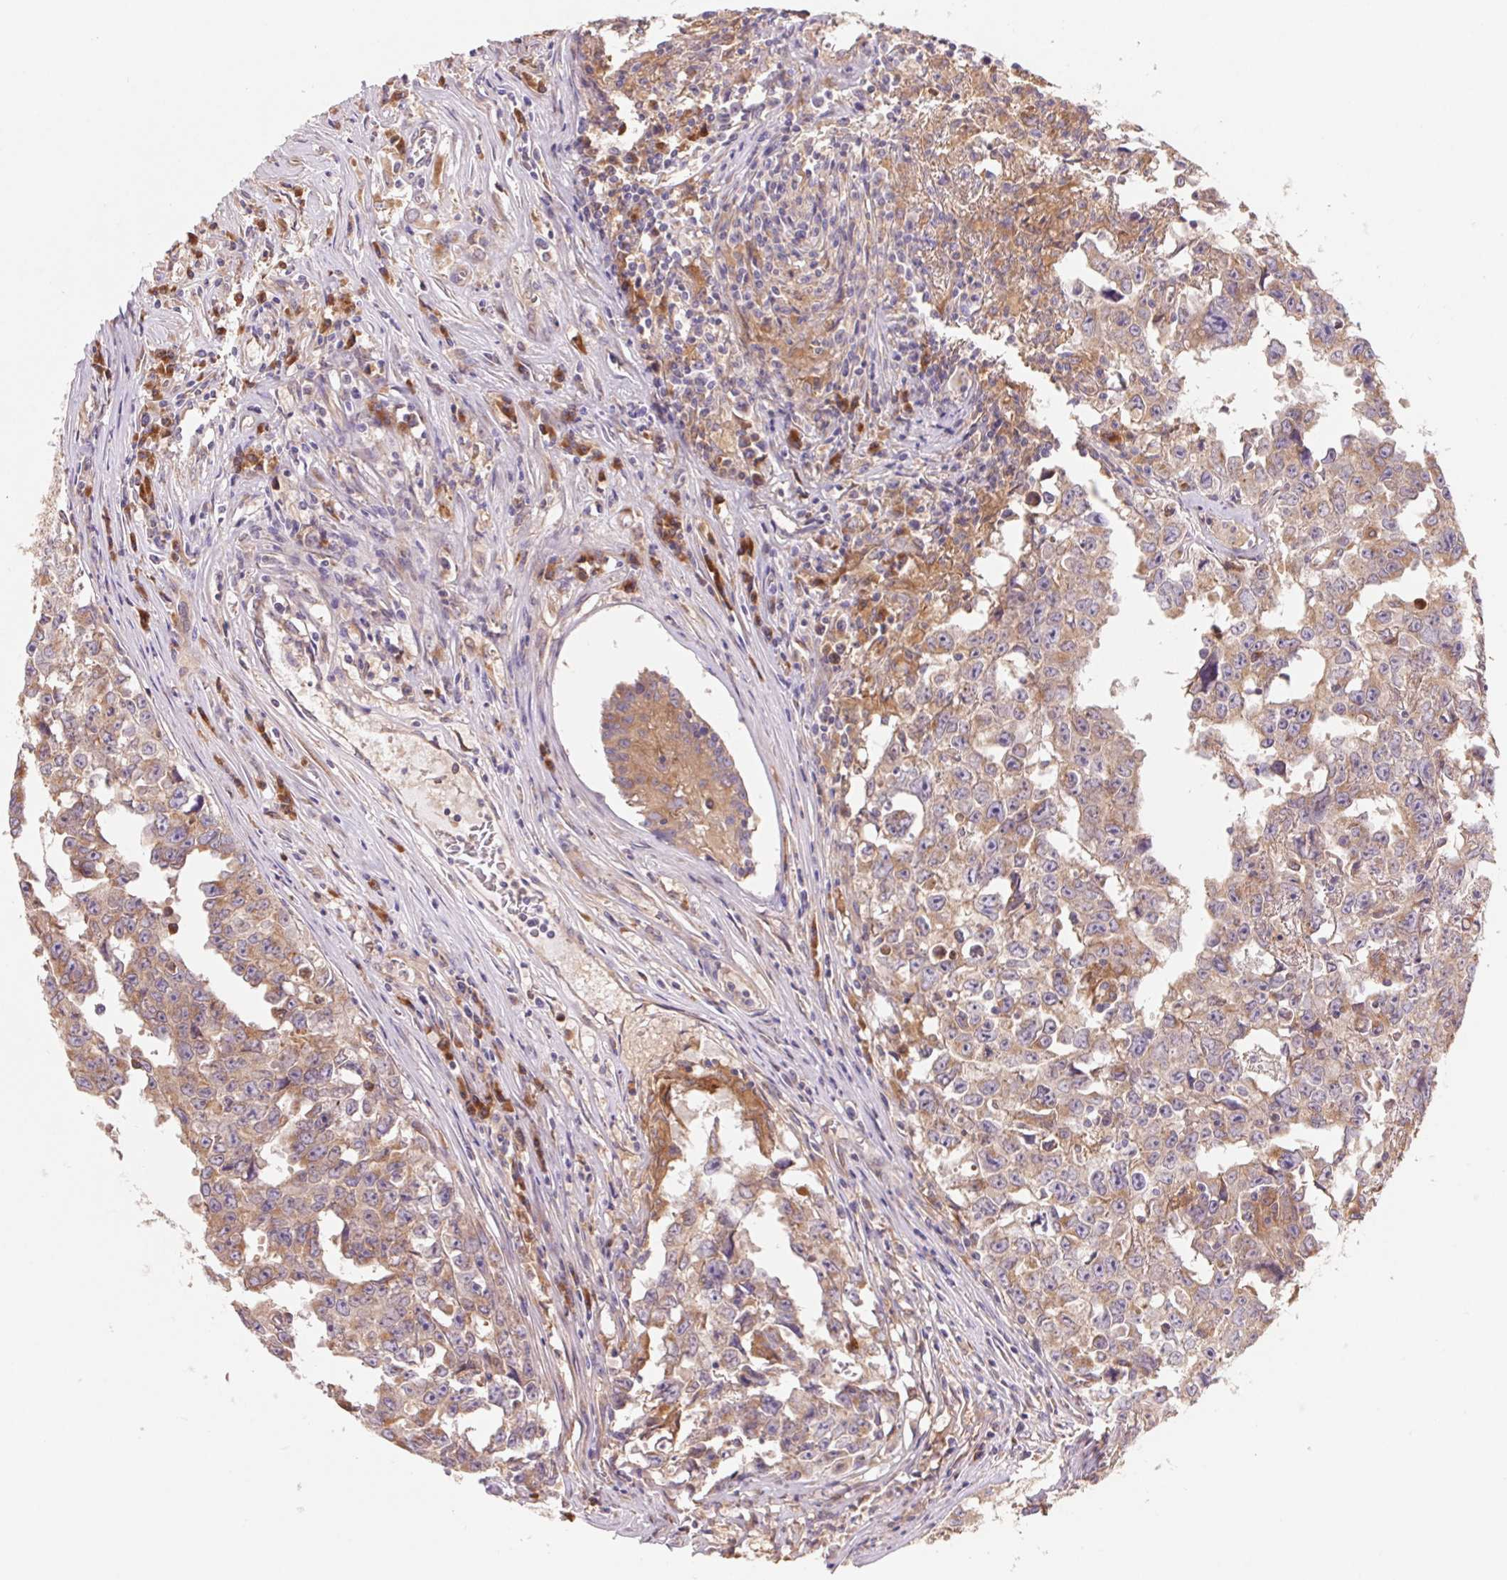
{"staining": {"intensity": "weak", "quantity": ">75%", "location": "cytoplasmic/membranous"}, "tissue": "testis cancer", "cell_type": "Tumor cells", "image_type": "cancer", "snomed": [{"axis": "morphology", "description": "Carcinoma, Embryonal, NOS"}, {"axis": "topography", "description": "Testis"}], "caption": "Immunohistochemical staining of testis cancer (embryonal carcinoma) exhibits low levels of weak cytoplasmic/membranous protein positivity in about >75% of tumor cells.", "gene": "RAB1A", "patient": {"sex": "male", "age": 22}}